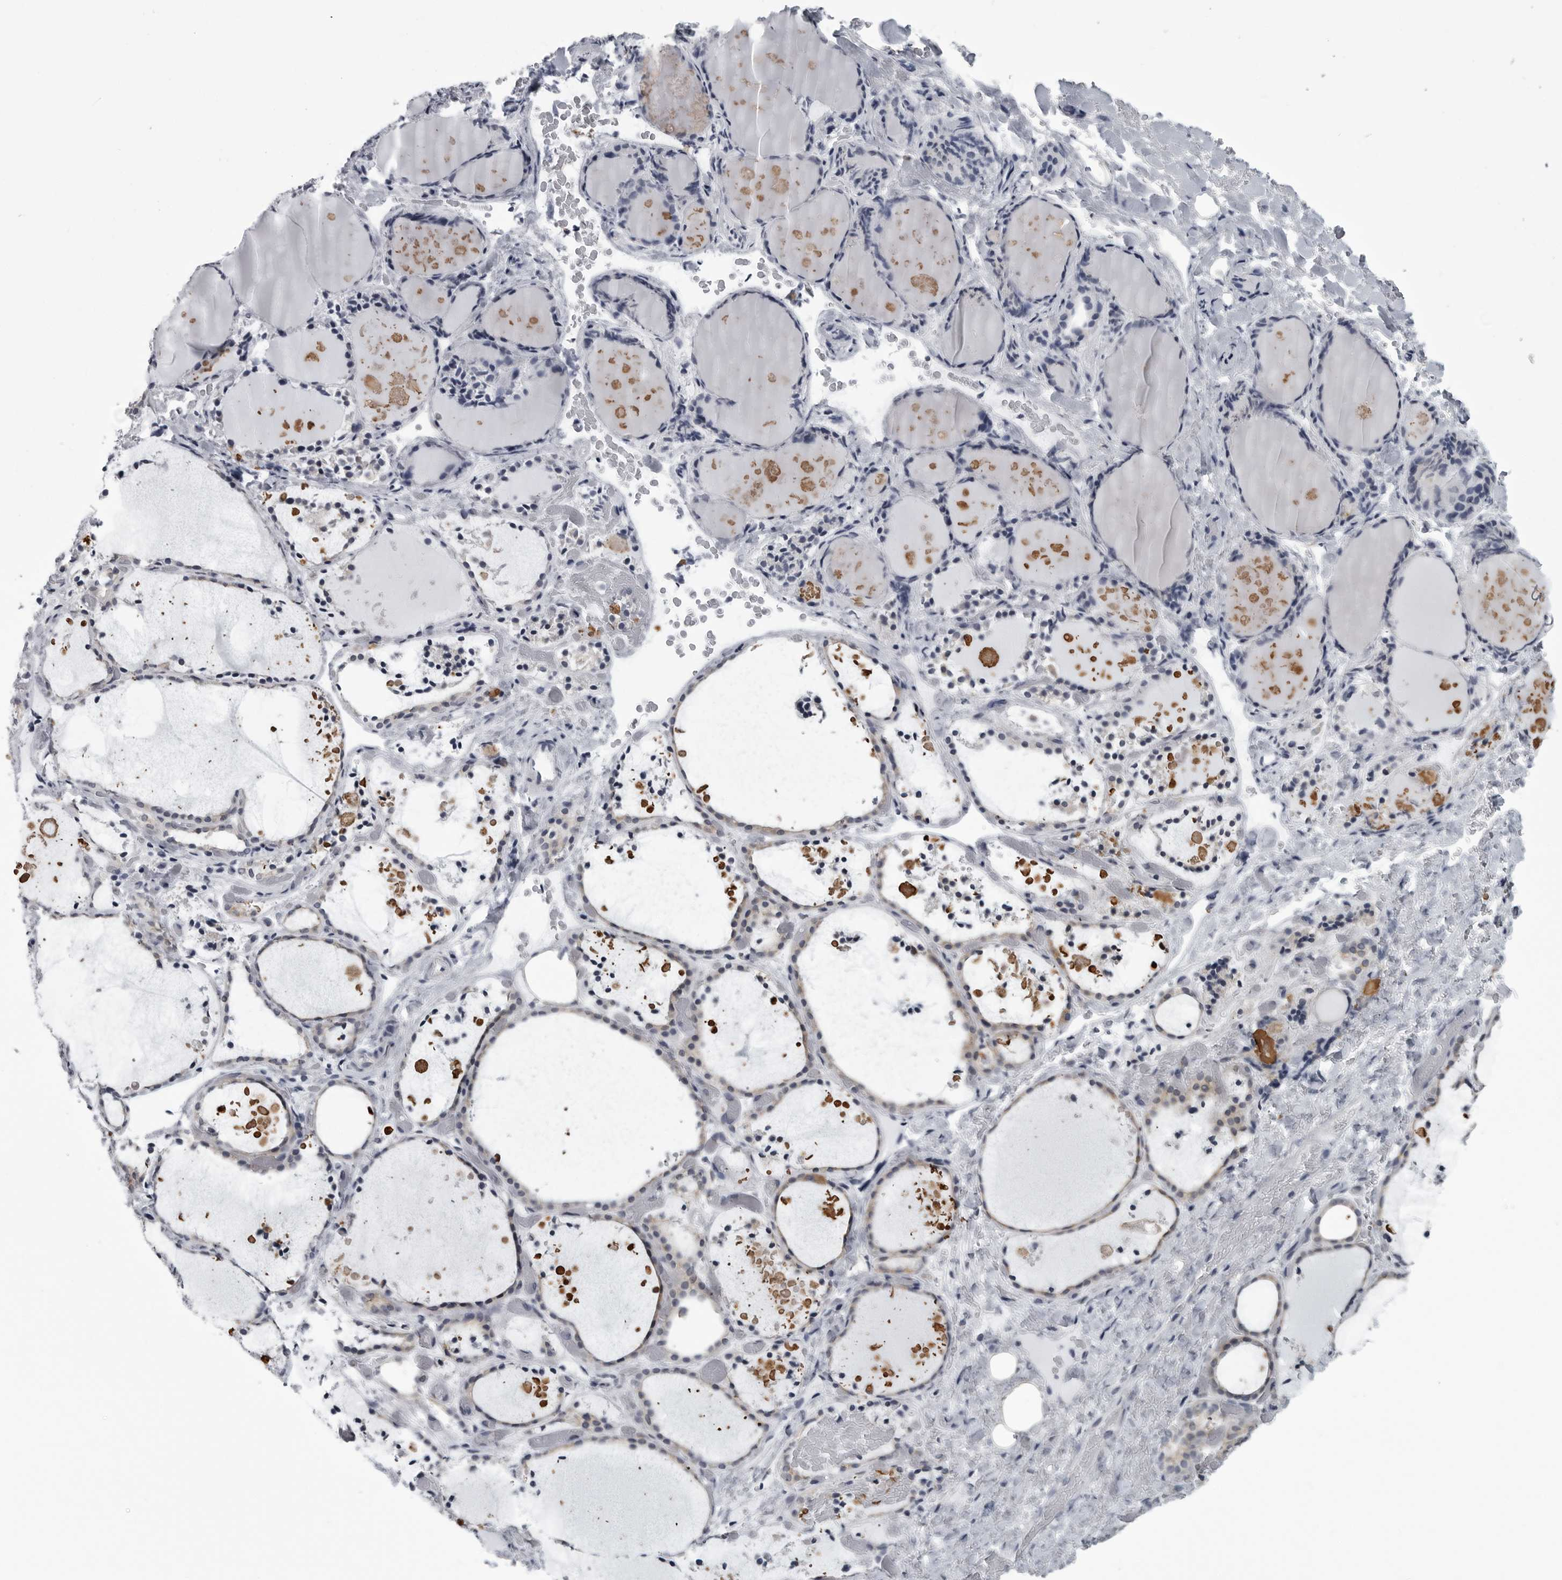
{"staining": {"intensity": "negative", "quantity": "none", "location": "none"}, "tissue": "thyroid gland", "cell_type": "Glandular cells", "image_type": "normal", "snomed": [{"axis": "morphology", "description": "Normal tissue, NOS"}, {"axis": "topography", "description": "Thyroid gland"}], "caption": "A photomicrograph of human thyroid gland is negative for staining in glandular cells. Nuclei are stained in blue.", "gene": "MYOC", "patient": {"sex": "female", "age": 44}}